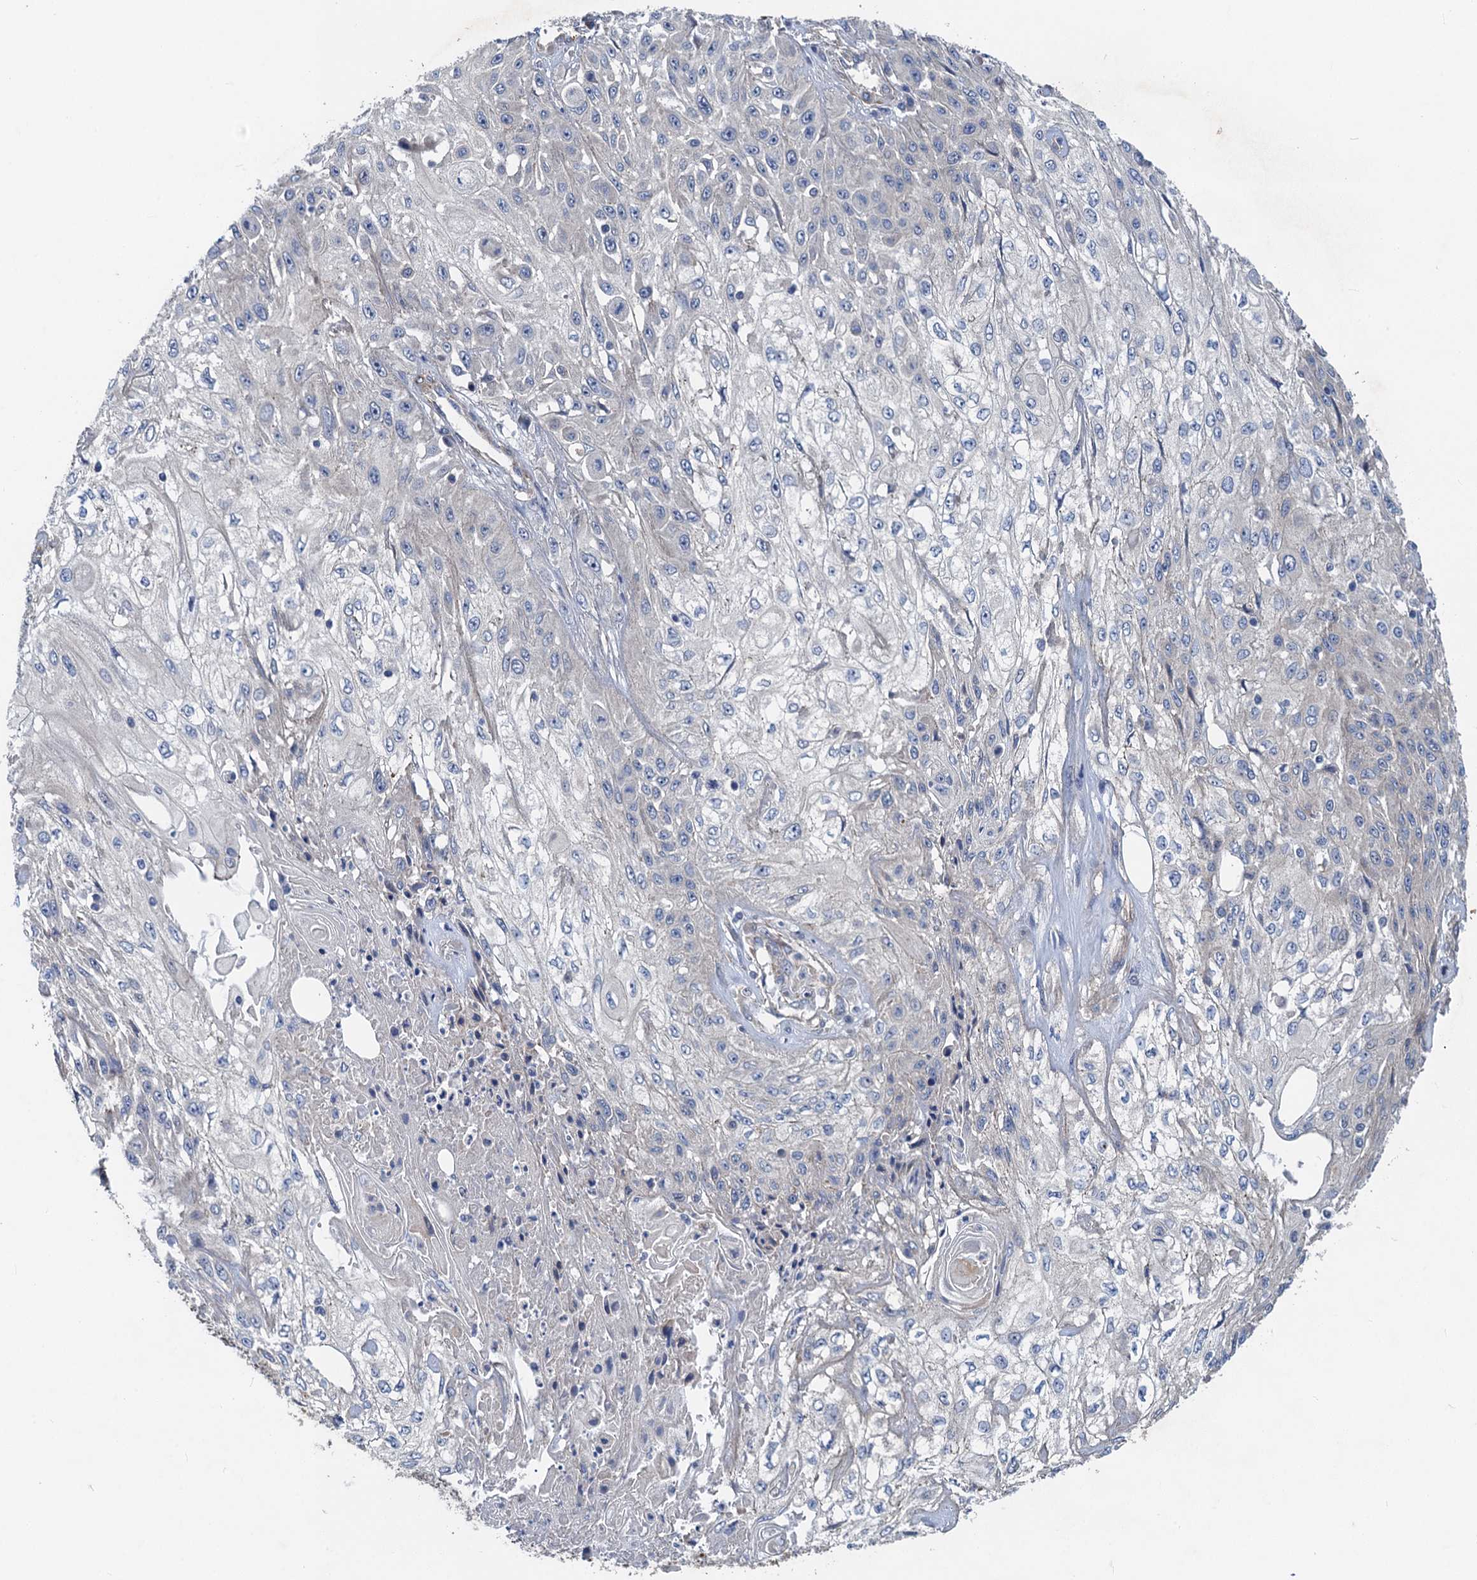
{"staining": {"intensity": "negative", "quantity": "none", "location": "none"}, "tissue": "skin cancer", "cell_type": "Tumor cells", "image_type": "cancer", "snomed": [{"axis": "morphology", "description": "Squamous cell carcinoma, NOS"}, {"axis": "morphology", "description": "Squamous cell carcinoma, metastatic, NOS"}, {"axis": "topography", "description": "Skin"}, {"axis": "topography", "description": "Lymph node"}], "caption": "IHC micrograph of neoplastic tissue: skin cancer (metastatic squamous cell carcinoma) stained with DAB (3,3'-diaminobenzidine) shows no significant protein staining in tumor cells.", "gene": "PJA2", "patient": {"sex": "male", "age": 75}}